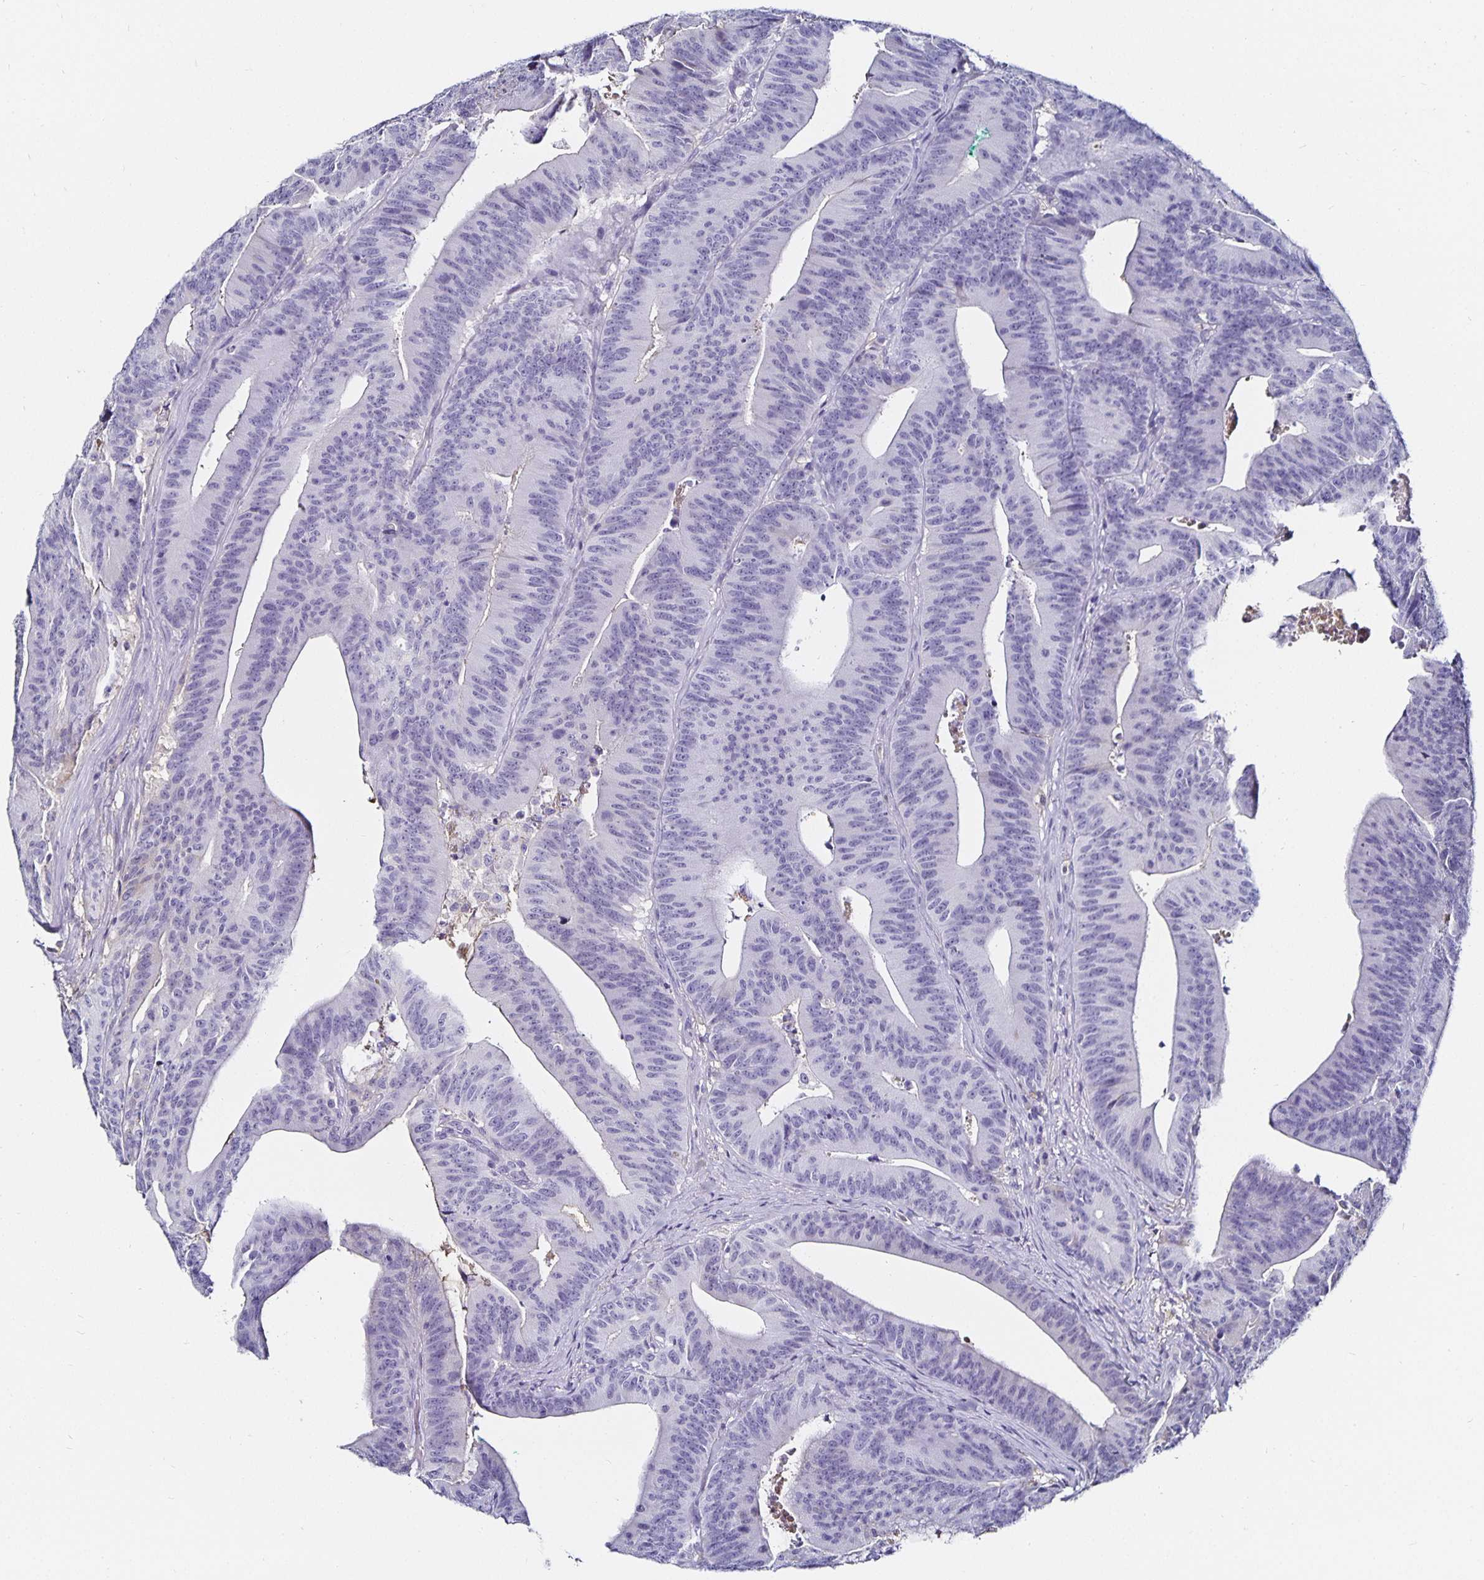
{"staining": {"intensity": "negative", "quantity": "none", "location": "none"}, "tissue": "colorectal cancer", "cell_type": "Tumor cells", "image_type": "cancer", "snomed": [{"axis": "morphology", "description": "Adenocarcinoma, NOS"}, {"axis": "topography", "description": "Colon"}], "caption": "Histopathology image shows no protein expression in tumor cells of adenocarcinoma (colorectal) tissue.", "gene": "TTR", "patient": {"sex": "female", "age": 78}}